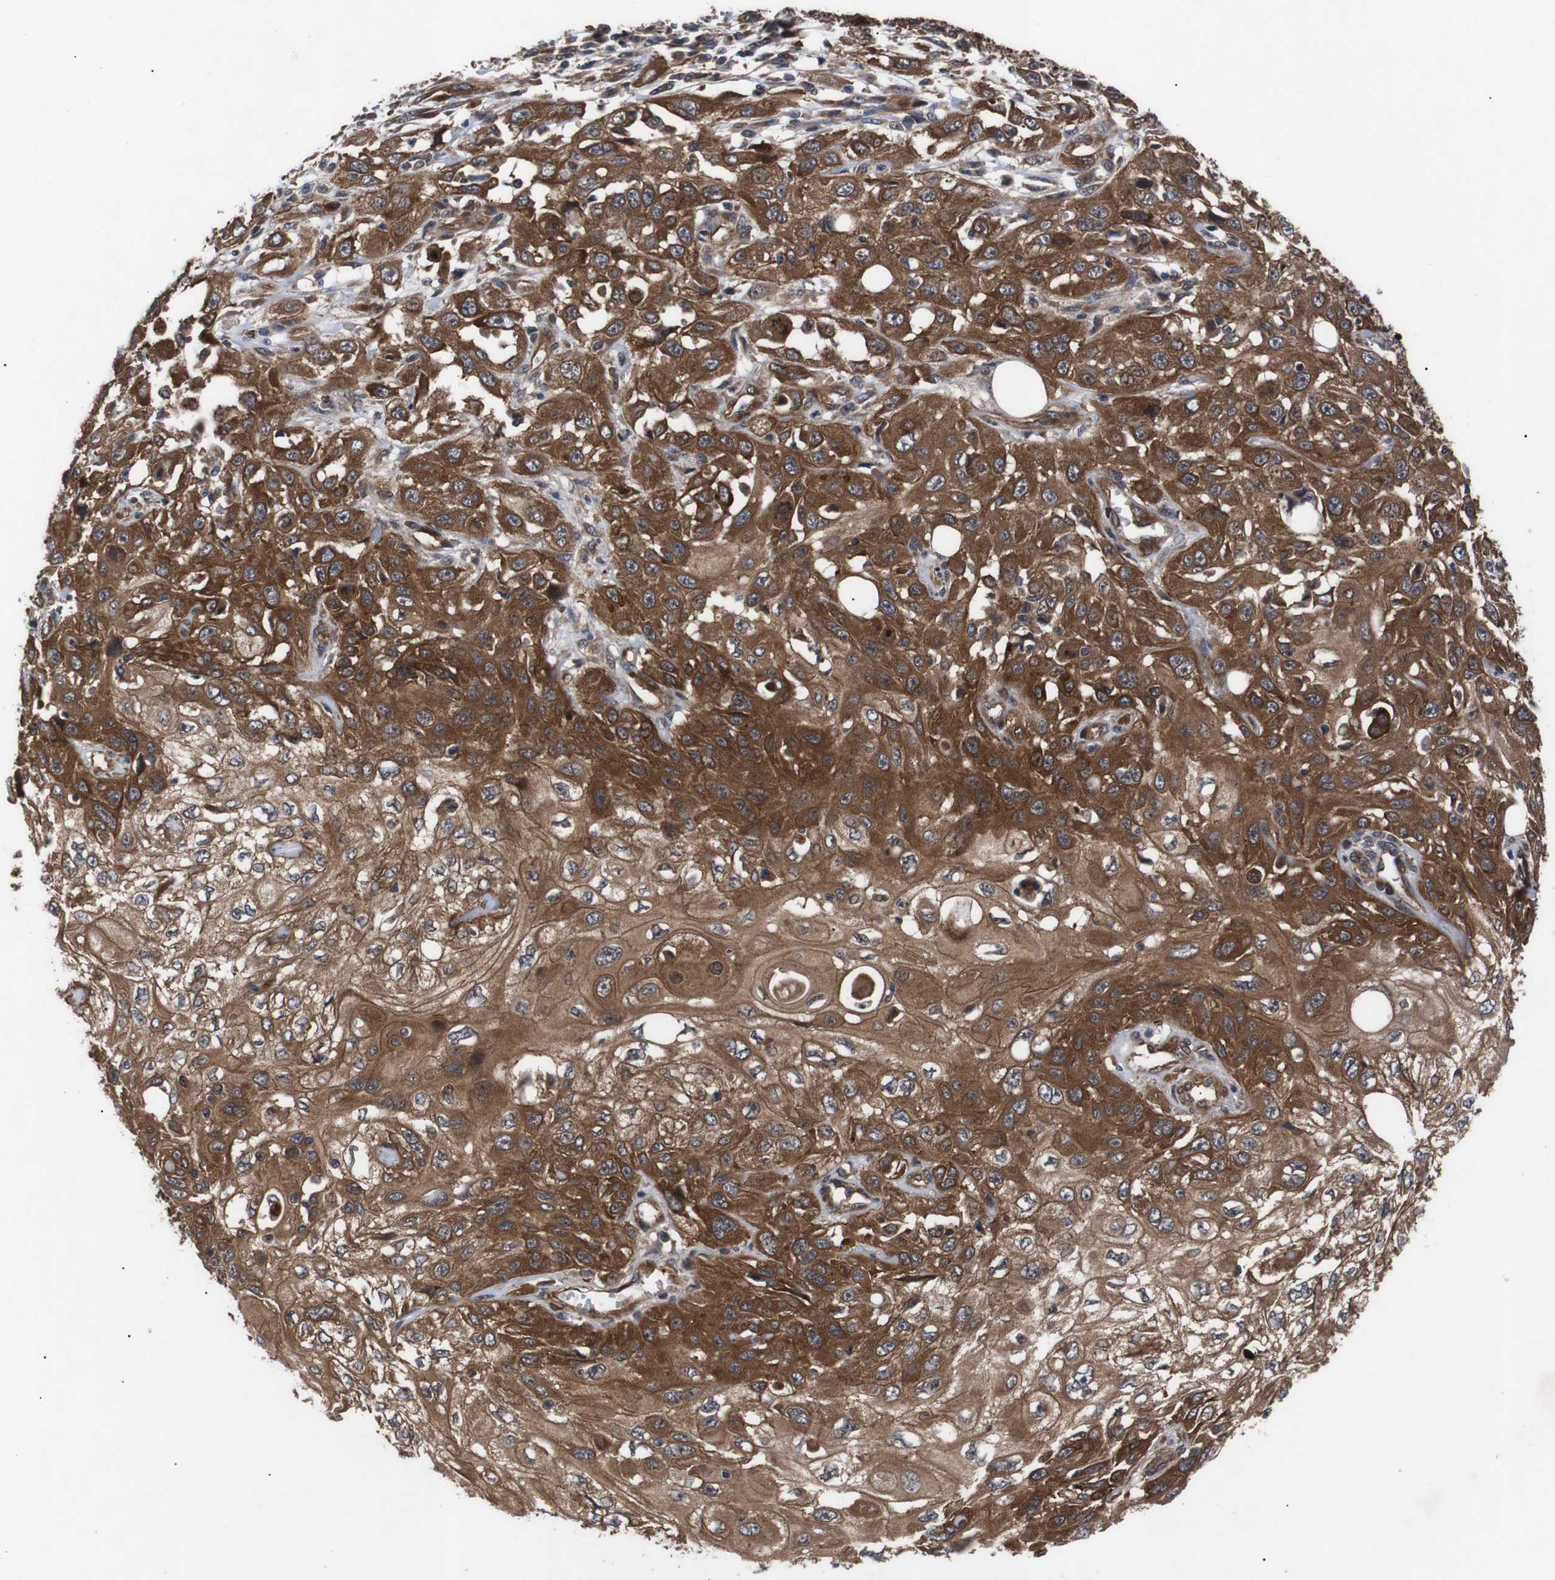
{"staining": {"intensity": "strong", "quantity": ">75%", "location": "cytoplasmic/membranous"}, "tissue": "skin cancer", "cell_type": "Tumor cells", "image_type": "cancer", "snomed": [{"axis": "morphology", "description": "Squamous cell carcinoma, NOS"}, {"axis": "topography", "description": "Skin"}], "caption": "Strong cytoplasmic/membranous staining for a protein is appreciated in about >75% of tumor cells of skin squamous cell carcinoma using IHC.", "gene": "PAWR", "patient": {"sex": "male", "age": 75}}